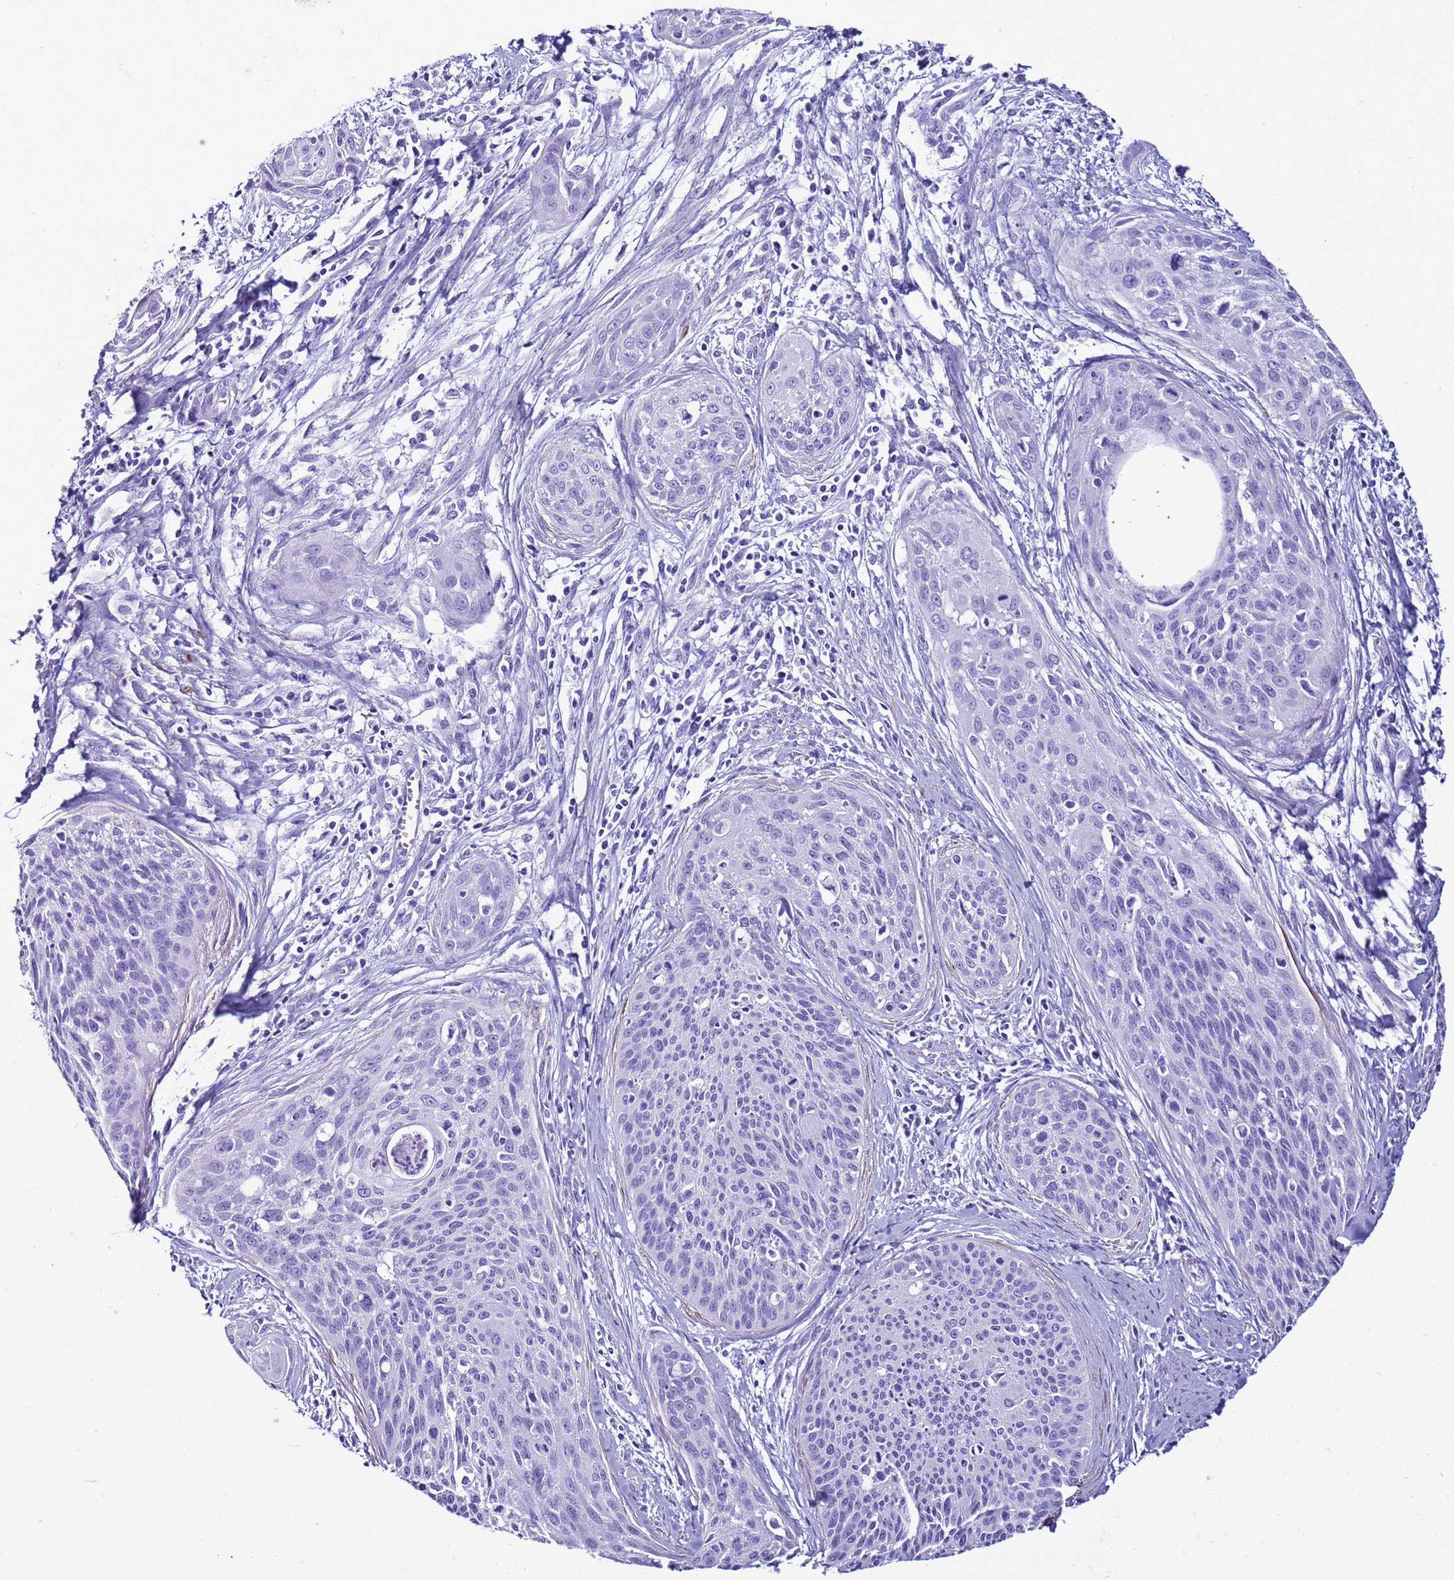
{"staining": {"intensity": "negative", "quantity": "none", "location": "none"}, "tissue": "cervical cancer", "cell_type": "Tumor cells", "image_type": "cancer", "snomed": [{"axis": "morphology", "description": "Squamous cell carcinoma, NOS"}, {"axis": "topography", "description": "Cervix"}], "caption": "This is an IHC histopathology image of human cervical cancer (squamous cell carcinoma). There is no positivity in tumor cells.", "gene": "LCMT1", "patient": {"sex": "female", "age": 55}}